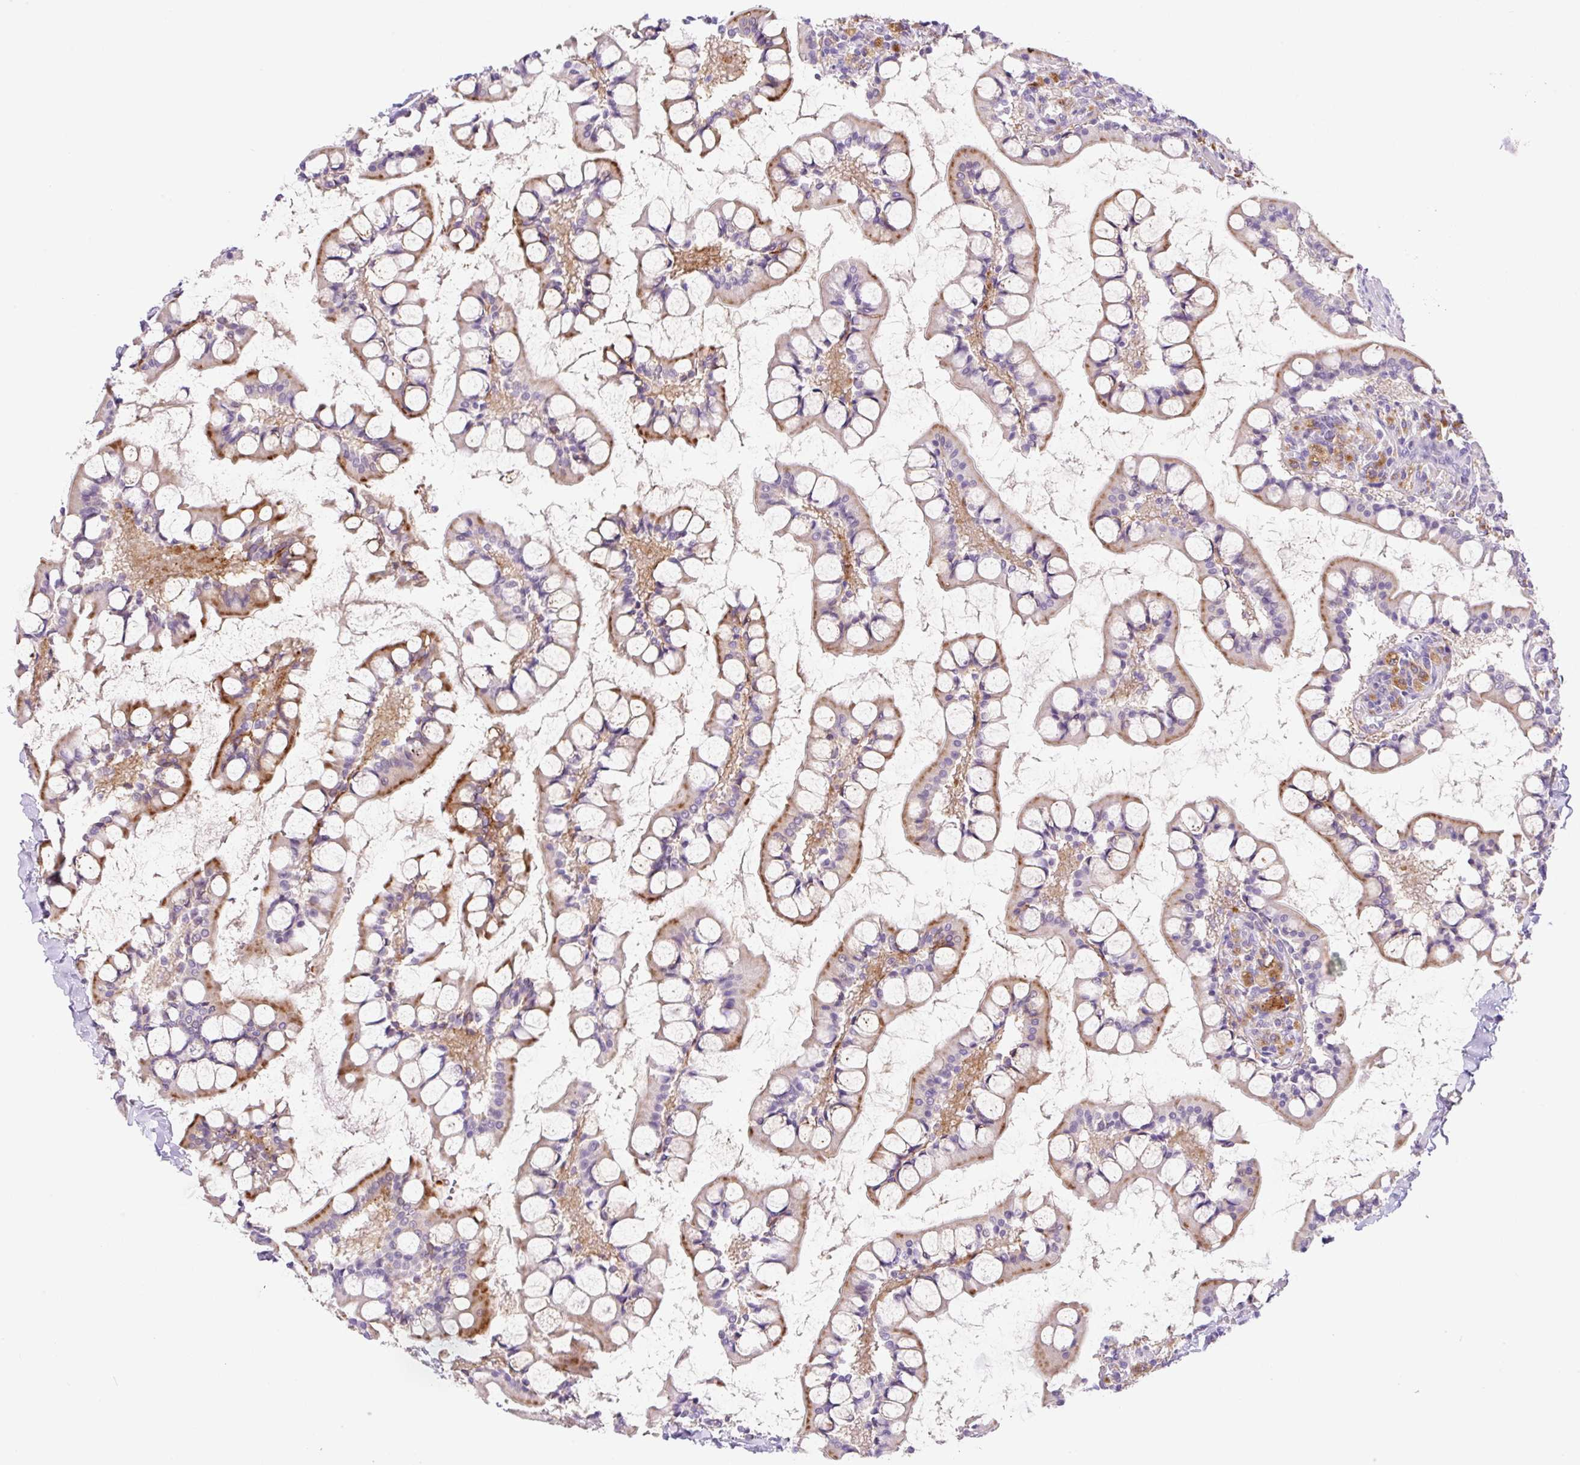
{"staining": {"intensity": "moderate", "quantity": ">75%", "location": "cytoplasmic/membranous"}, "tissue": "small intestine", "cell_type": "Glandular cells", "image_type": "normal", "snomed": [{"axis": "morphology", "description": "Normal tissue, NOS"}, {"axis": "topography", "description": "Small intestine"}], "caption": "The immunohistochemical stain labels moderate cytoplasmic/membranous expression in glandular cells of benign small intestine.", "gene": "CEBPZOS", "patient": {"sex": "male", "age": 52}}